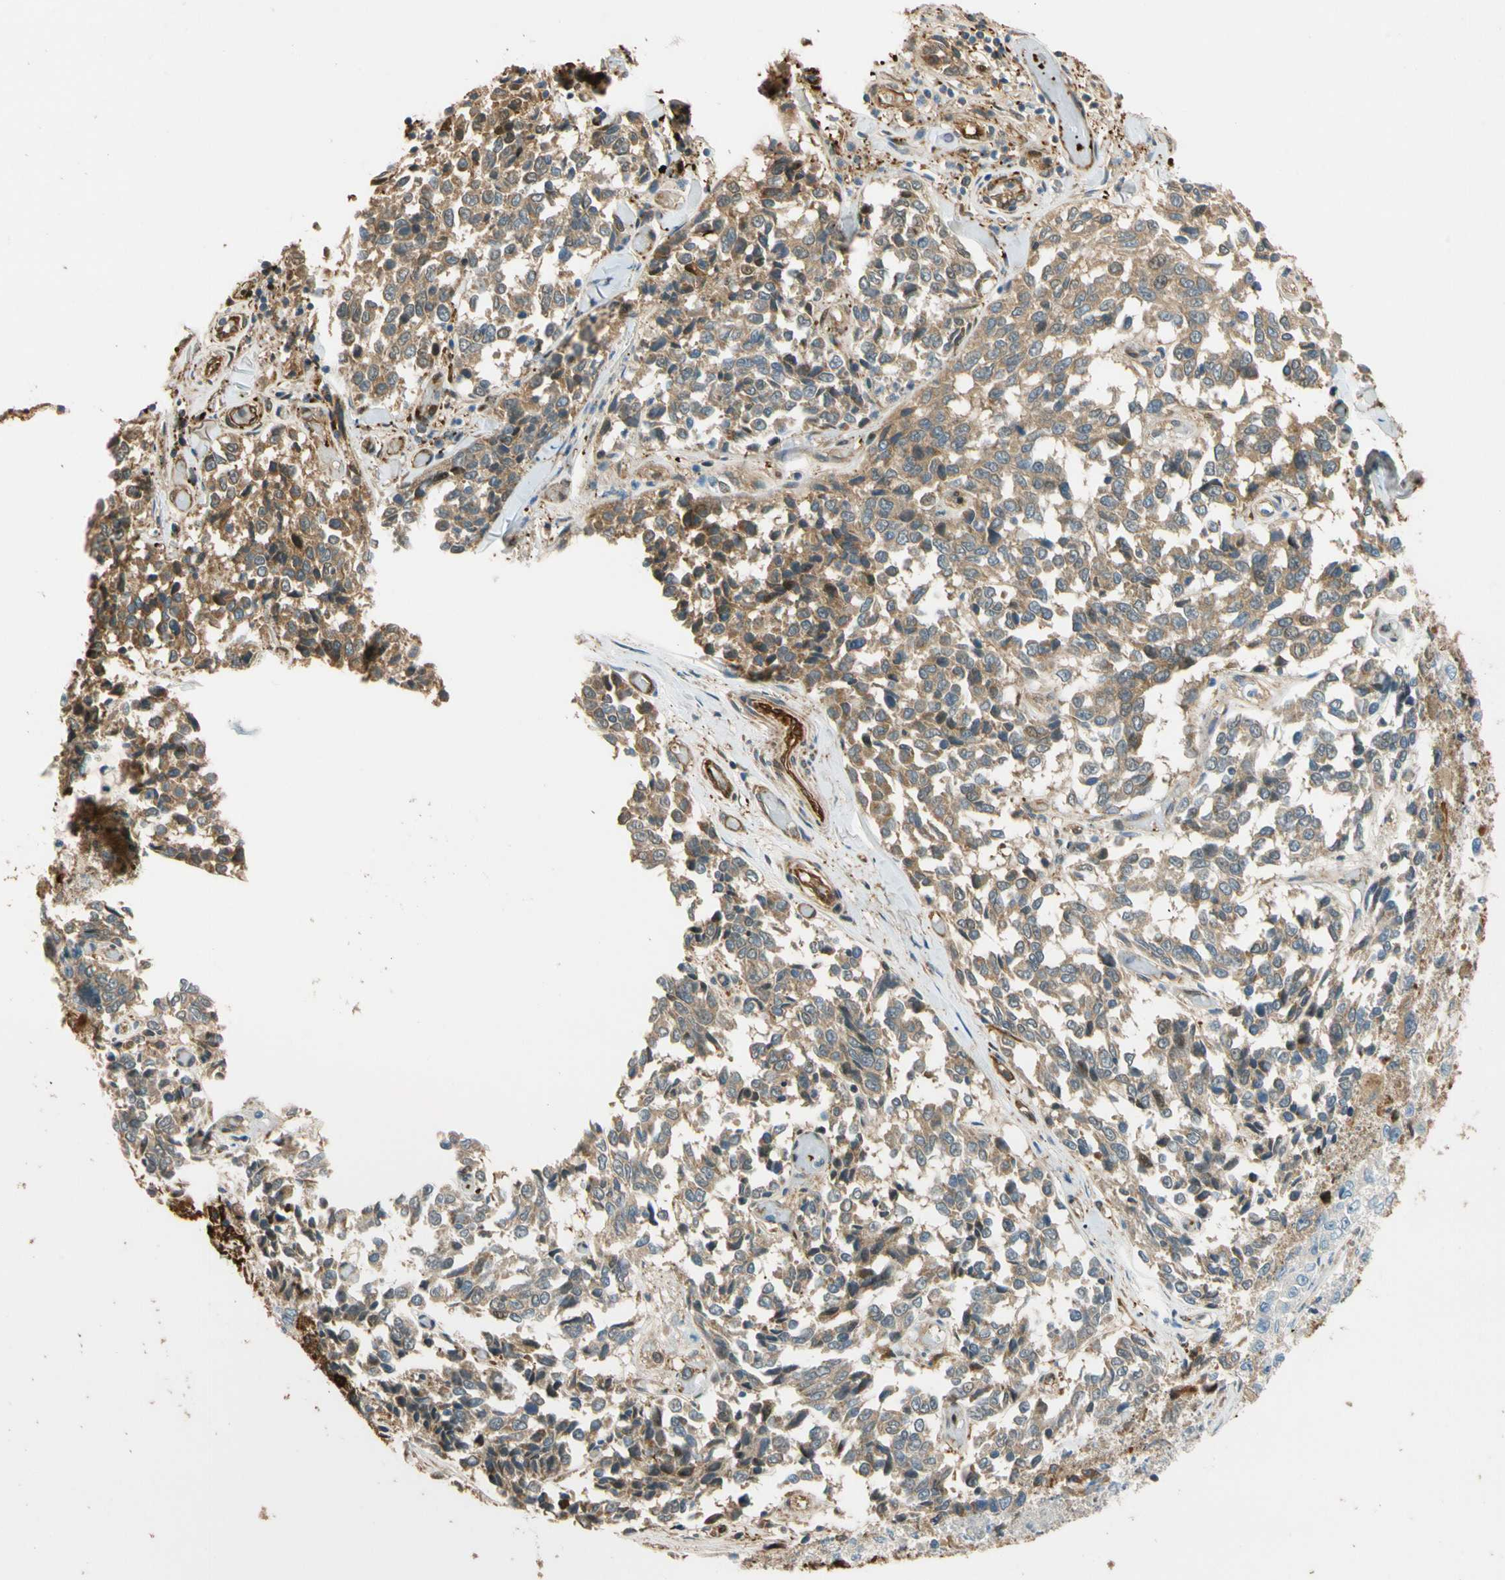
{"staining": {"intensity": "moderate", "quantity": ">75%", "location": "cytoplasmic/membranous"}, "tissue": "melanoma", "cell_type": "Tumor cells", "image_type": "cancer", "snomed": [{"axis": "morphology", "description": "Malignant melanoma, NOS"}, {"axis": "topography", "description": "Skin"}], "caption": "Immunohistochemical staining of human melanoma exhibits moderate cytoplasmic/membranous protein positivity in about >75% of tumor cells.", "gene": "PARP14", "patient": {"sex": "female", "age": 64}}